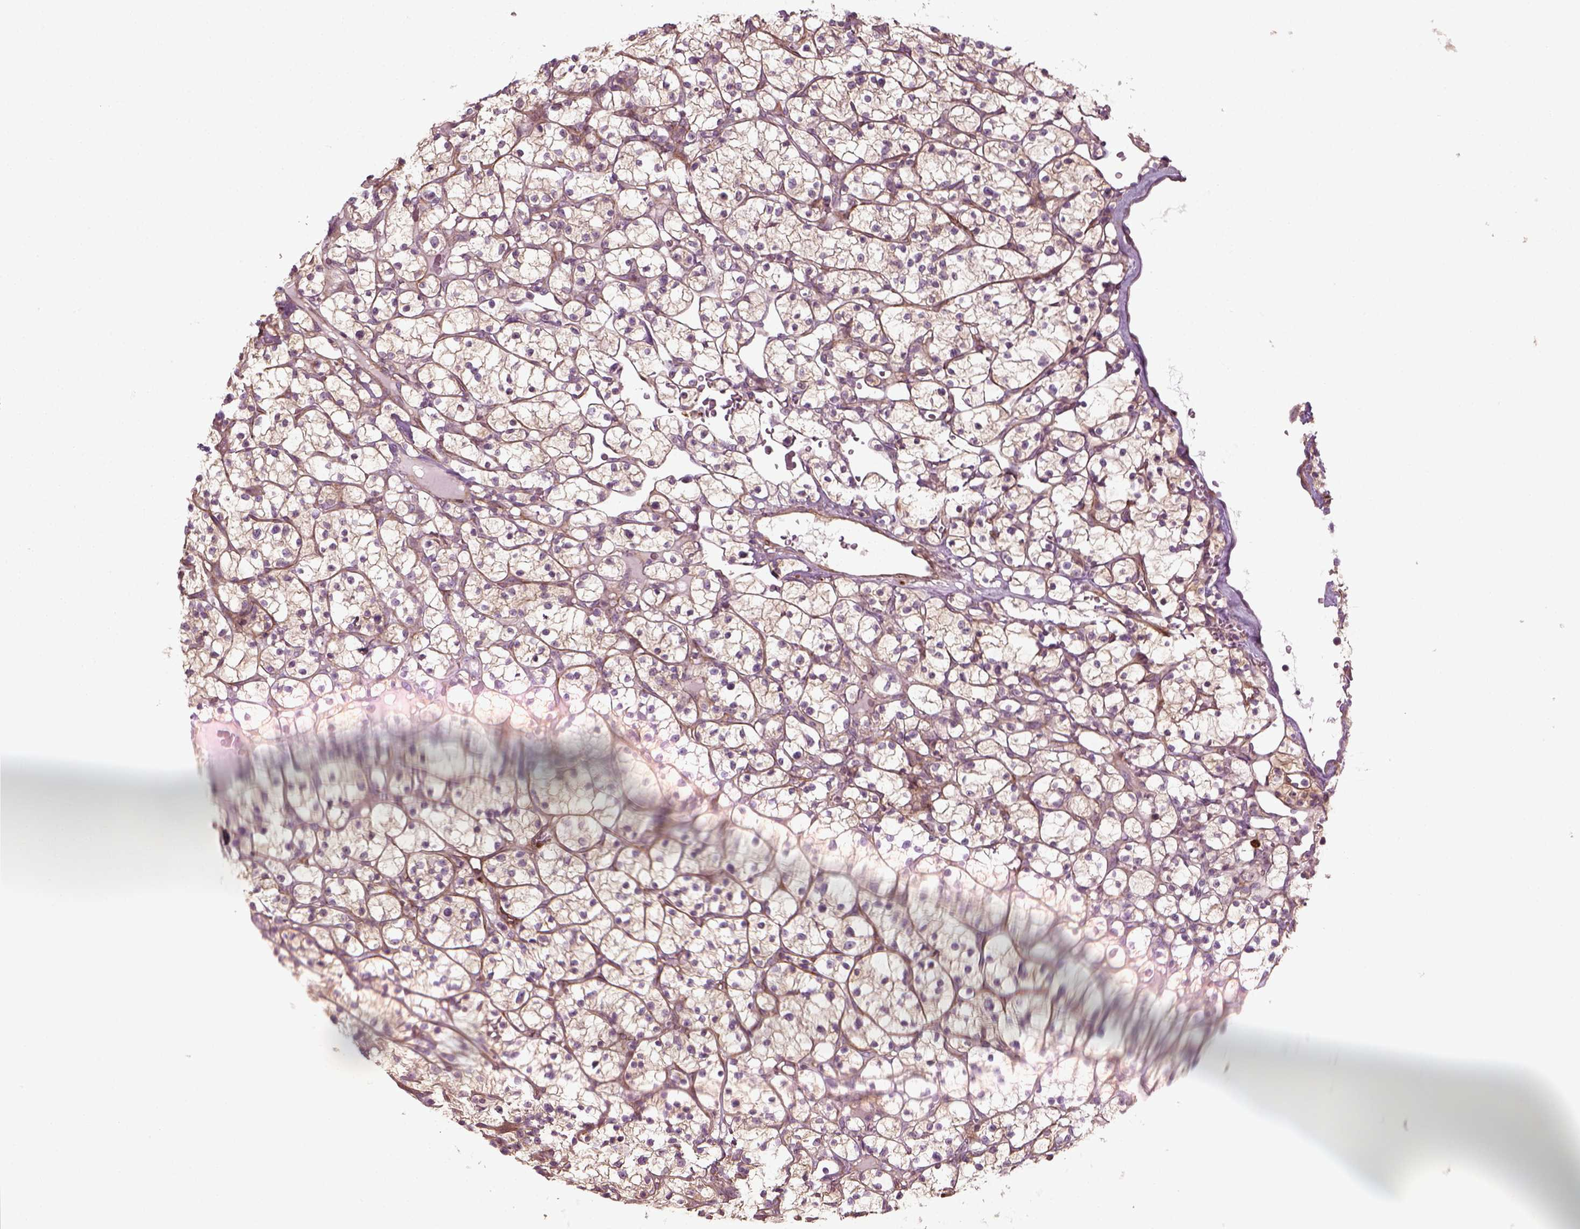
{"staining": {"intensity": "negative", "quantity": "none", "location": "none"}, "tissue": "renal cancer", "cell_type": "Tumor cells", "image_type": "cancer", "snomed": [{"axis": "morphology", "description": "Adenocarcinoma, NOS"}, {"axis": "topography", "description": "Kidney"}], "caption": "A high-resolution micrograph shows immunohistochemistry (IHC) staining of renal cancer (adenocarcinoma), which demonstrates no significant positivity in tumor cells.", "gene": "NPTN", "patient": {"sex": "female", "age": 64}}